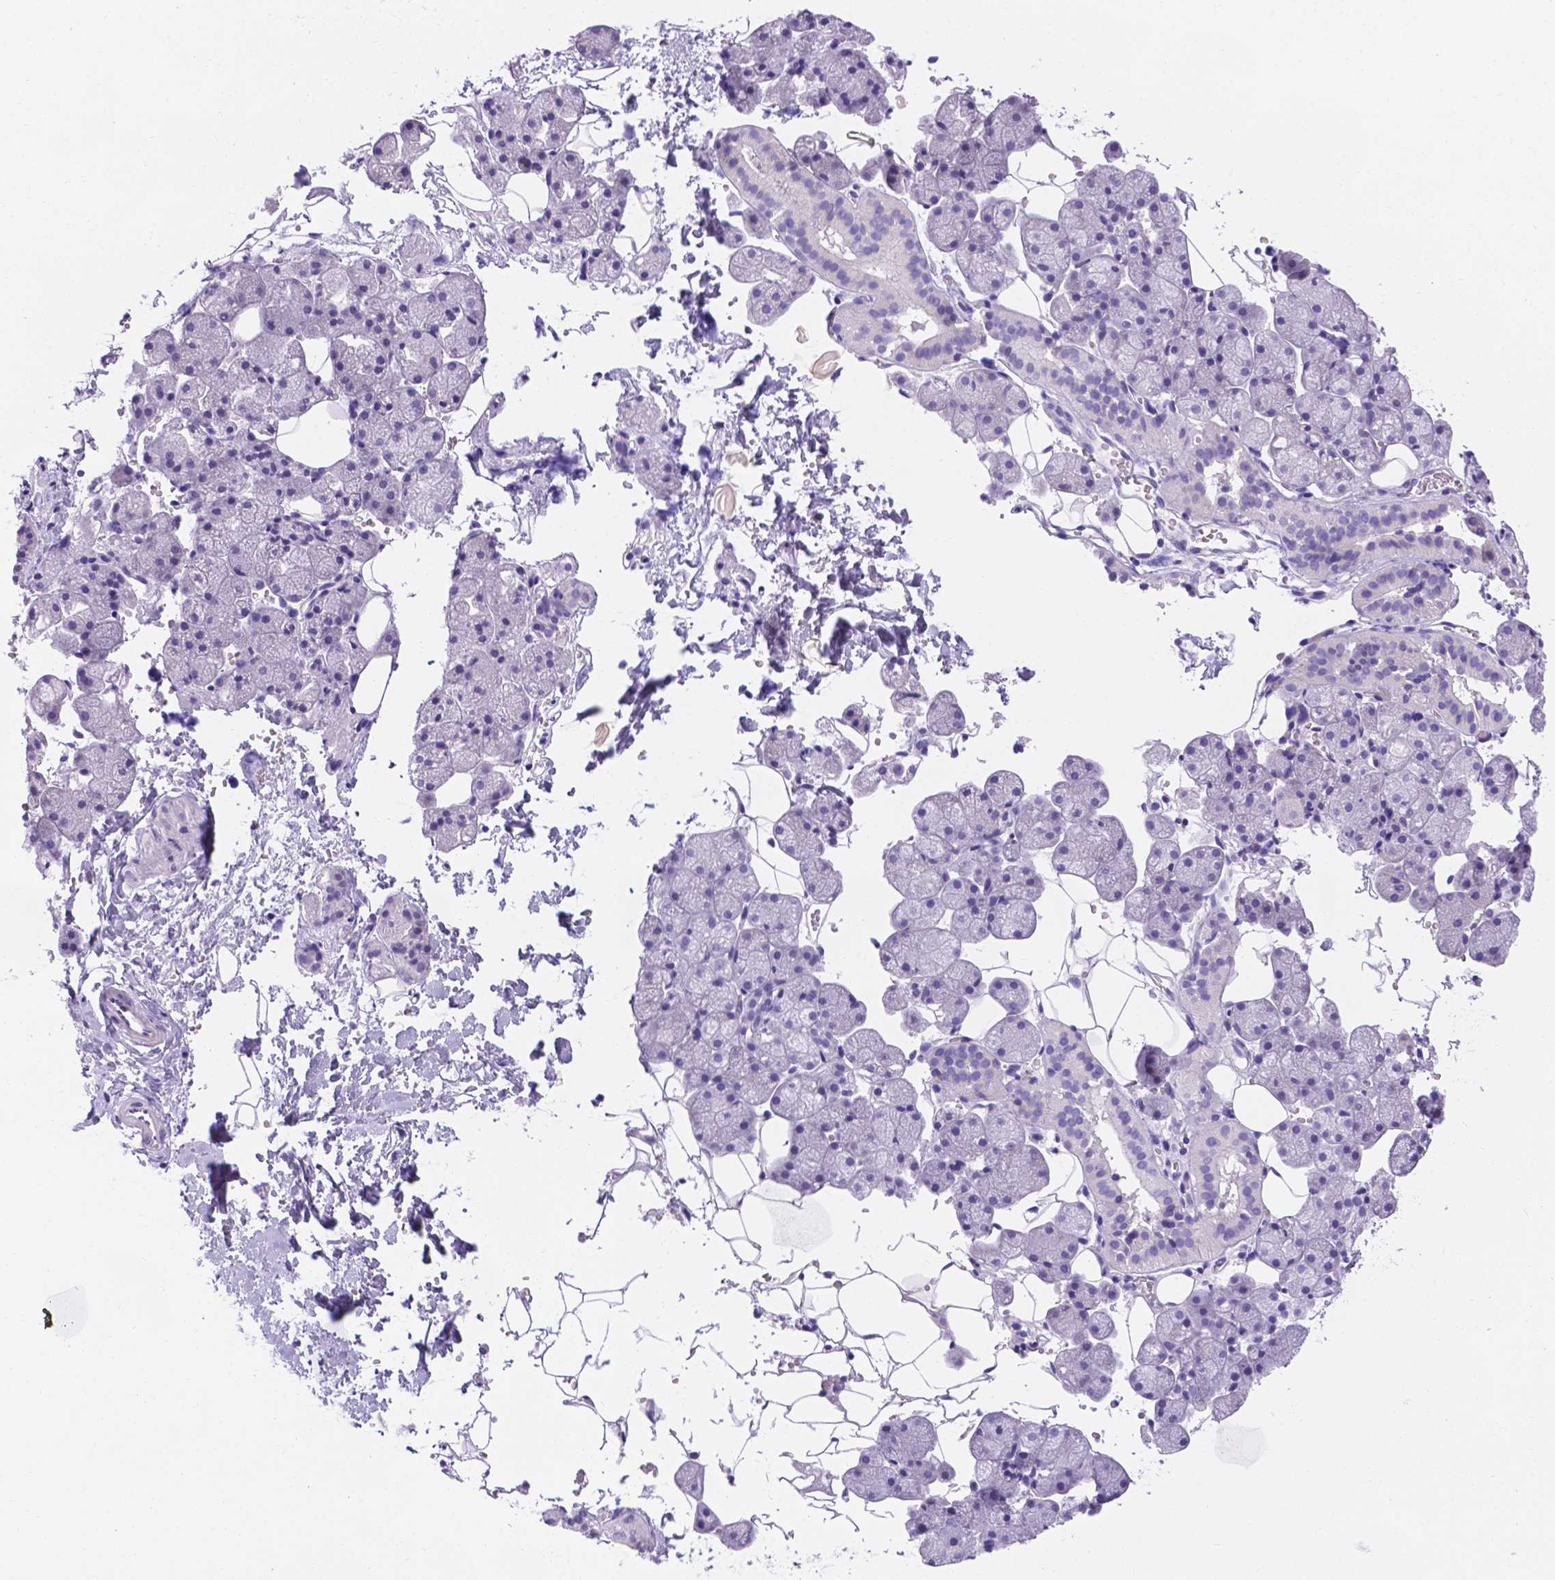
{"staining": {"intensity": "negative", "quantity": "none", "location": "none"}, "tissue": "salivary gland", "cell_type": "Glandular cells", "image_type": "normal", "snomed": [{"axis": "morphology", "description": "Normal tissue, NOS"}, {"axis": "topography", "description": "Salivary gland"}], "caption": "Glandular cells are negative for protein expression in unremarkable human salivary gland. (Brightfield microscopy of DAB (3,3'-diaminobenzidine) IHC at high magnification).", "gene": "MLN", "patient": {"sex": "male", "age": 38}}